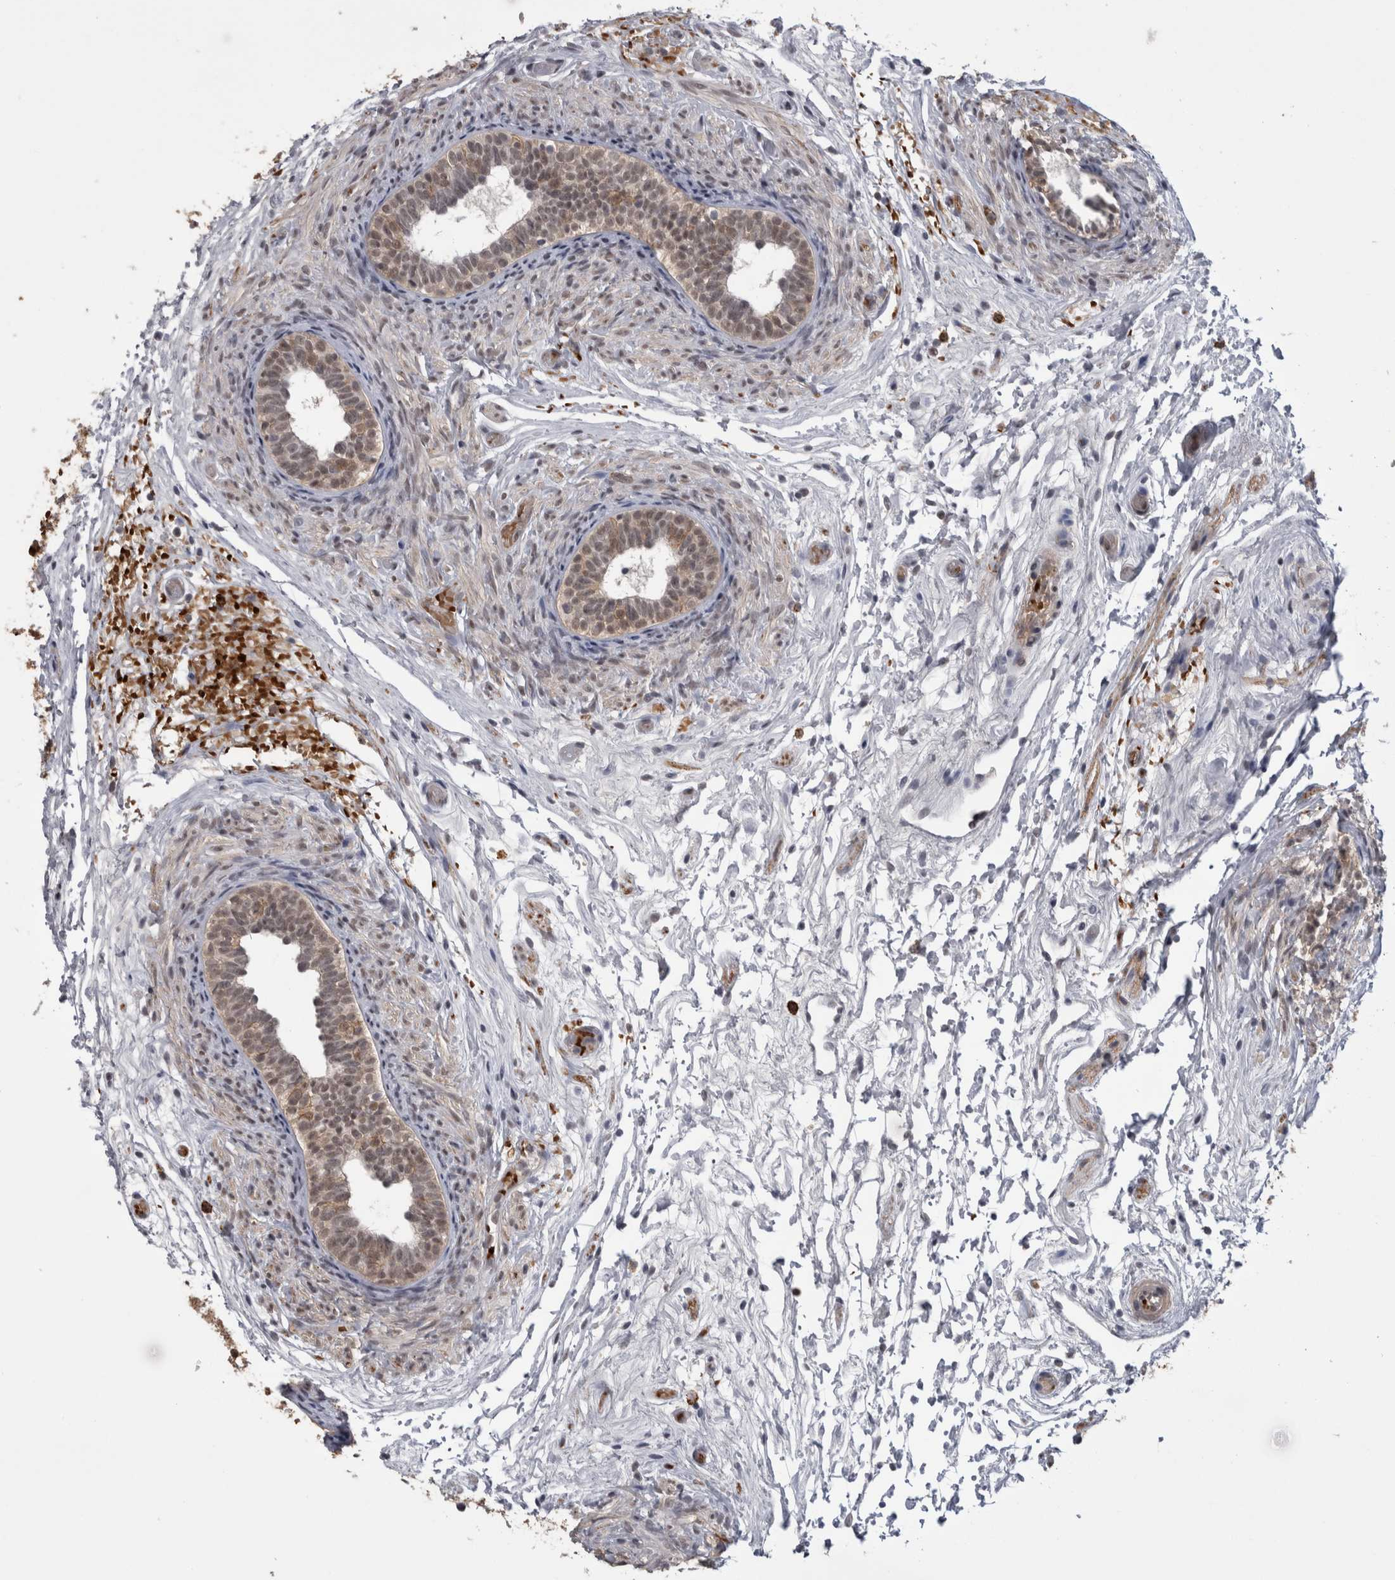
{"staining": {"intensity": "moderate", "quantity": ">75%", "location": "cytoplasmic/membranous,nuclear"}, "tissue": "epididymis", "cell_type": "Glandular cells", "image_type": "normal", "snomed": [{"axis": "morphology", "description": "Normal tissue, NOS"}, {"axis": "topography", "description": "Epididymis"}], "caption": "Moderate cytoplasmic/membranous,nuclear staining is appreciated in approximately >75% of glandular cells in normal epididymis.", "gene": "PEBP4", "patient": {"sex": "male", "age": 5}}